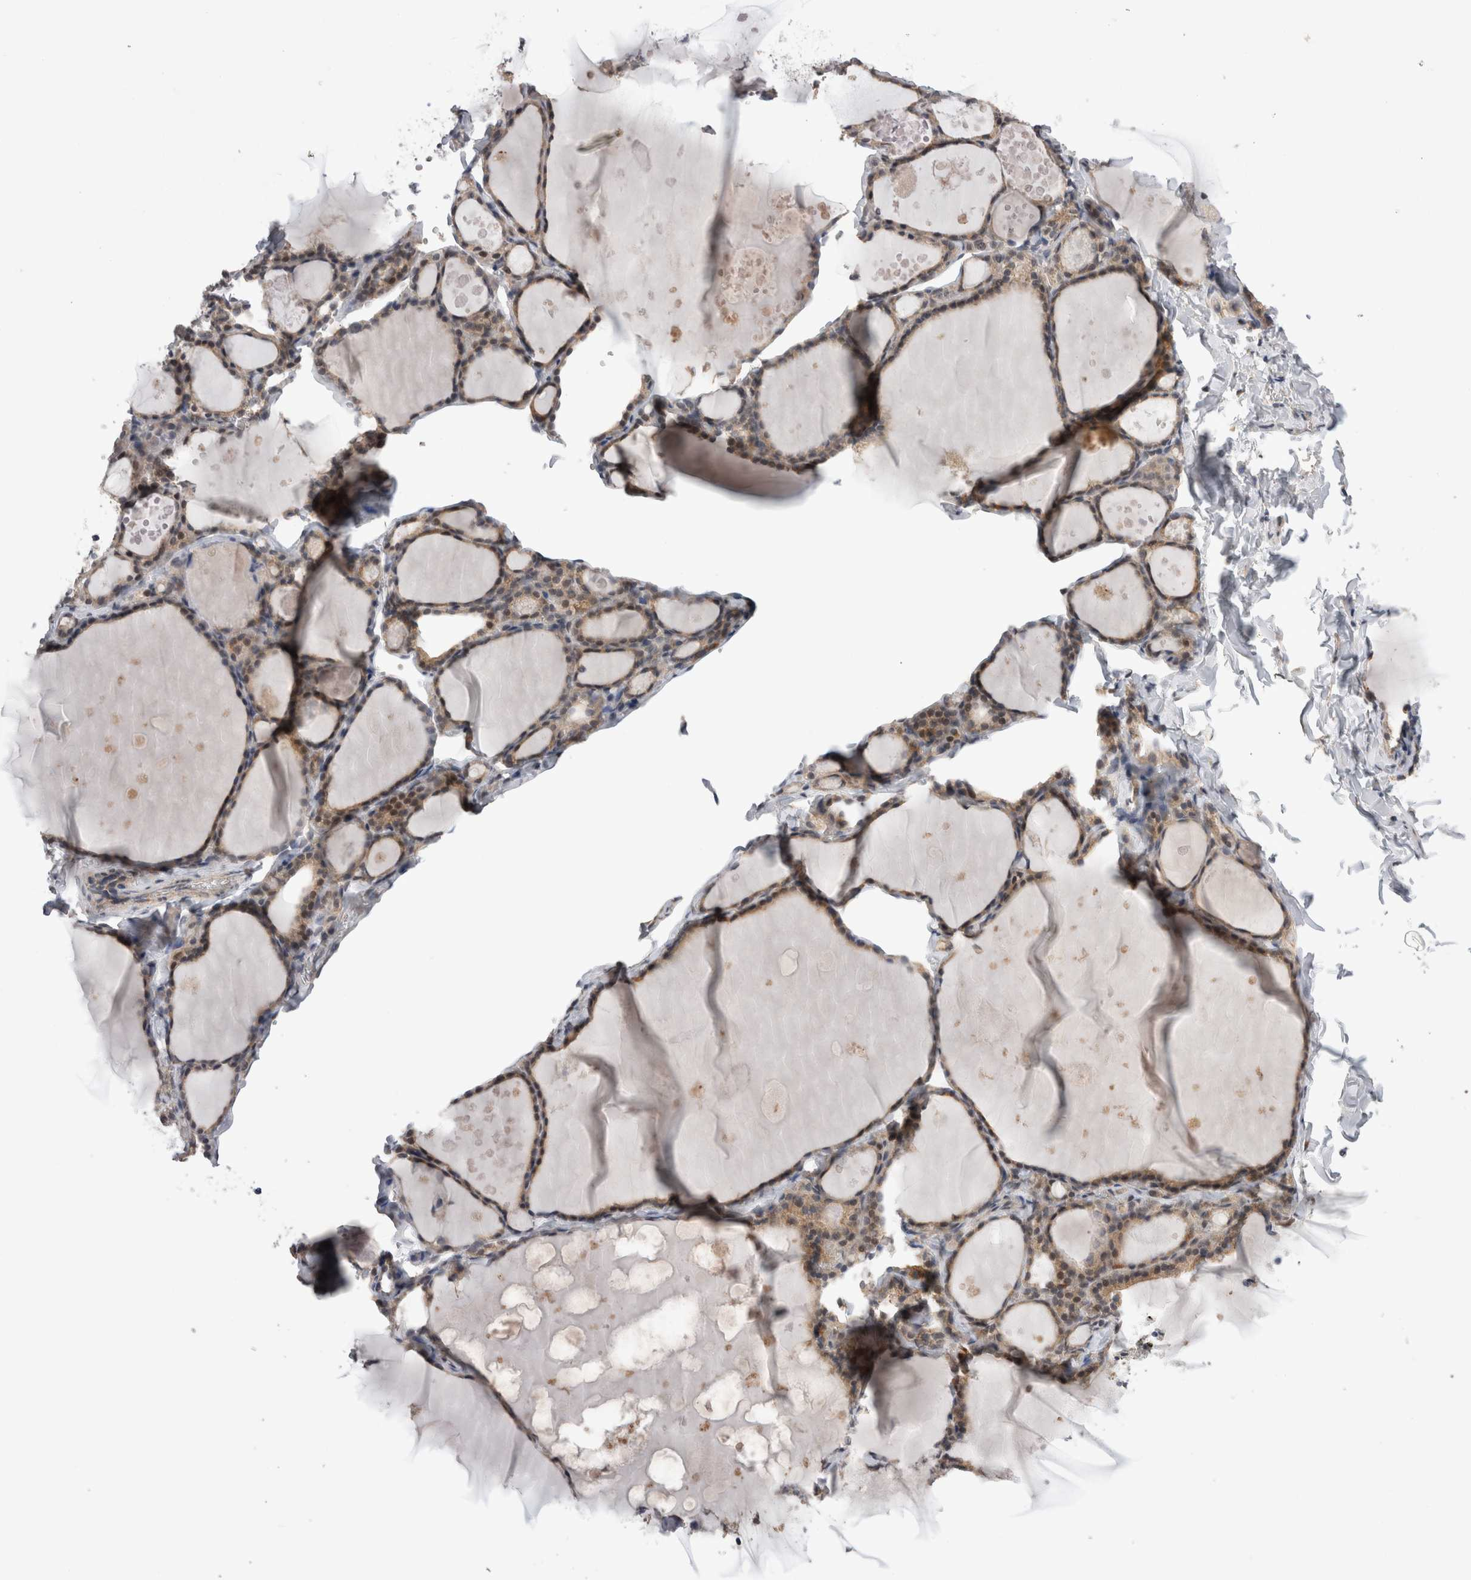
{"staining": {"intensity": "weak", "quantity": "25%-75%", "location": "cytoplasmic/membranous"}, "tissue": "thyroid gland", "cell_type": "Glandular cells", "image_type": "normal", "snomed": [{"axis": "morphology", "description": "Normal tissue, NOS"}, {"axis": "topography", "description": "Thyroid gland"}], "caption": "Immunohistochemical staining of normal thyroid gland demonstrates 25%-75% levels of weak cytoplasmic/membranous protein positivity in about 25%-75% of glandular cells.", "gene": "ARHGAP29", "patient": {"sex": "male", "age": 56}}